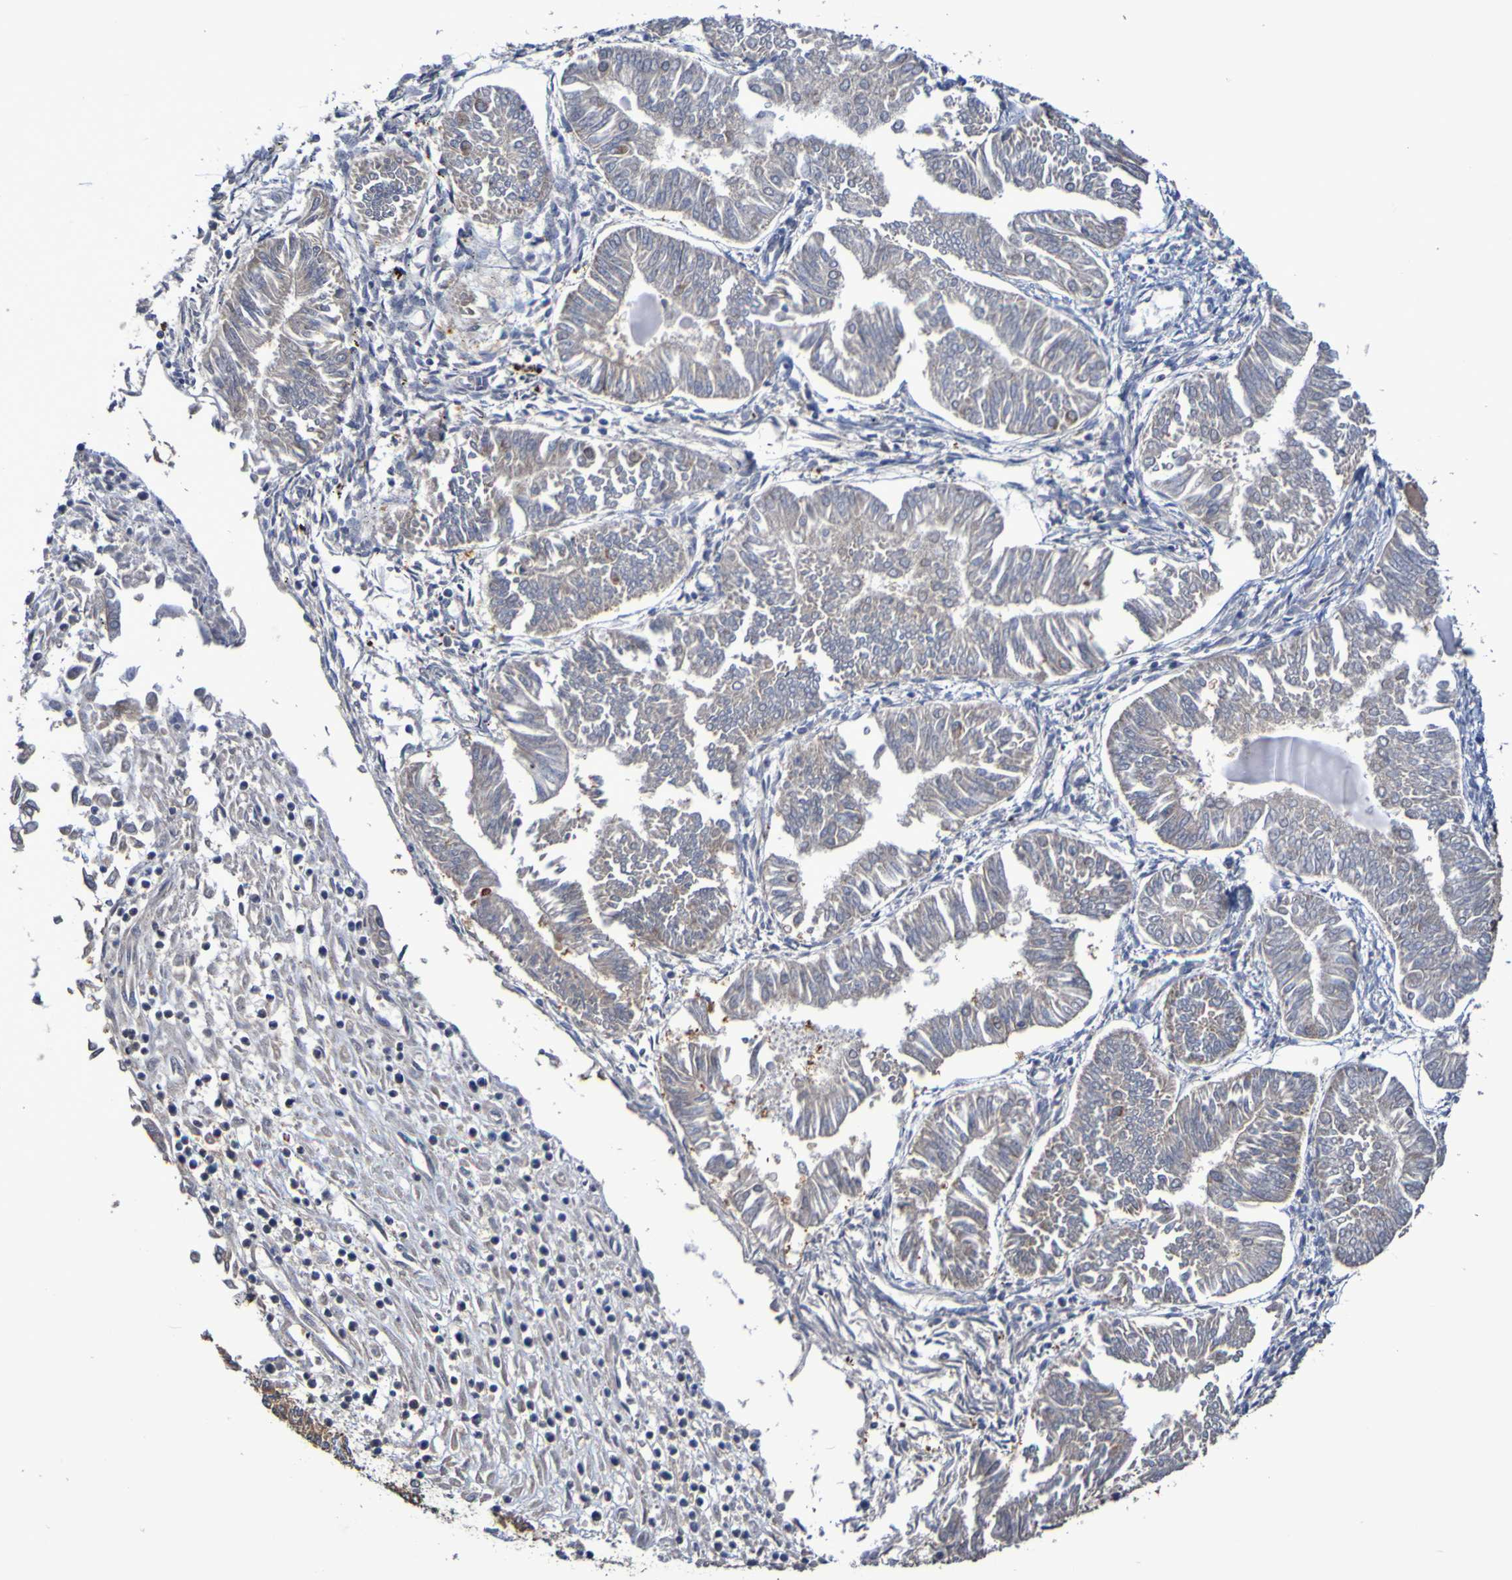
{"staining": {"intensity": "negative", "quantity": "none", "location": "none"}, "tissue": "endometrial cancer", "cell_type": "Tumor cells", "image_type": "cancer", "snomed": [{"axis": "morphology", "description": "Adenocarcinoma, NOS"}, {"axis": "topography", "description": "Endometrium"}], "caption": "Micrograph shows no protein expression in tumor cells of endometrial cancer (adenocarcinoma) tissue.", "gene": "C3orf18", "patient": {"sex": "female", "age": 53}}